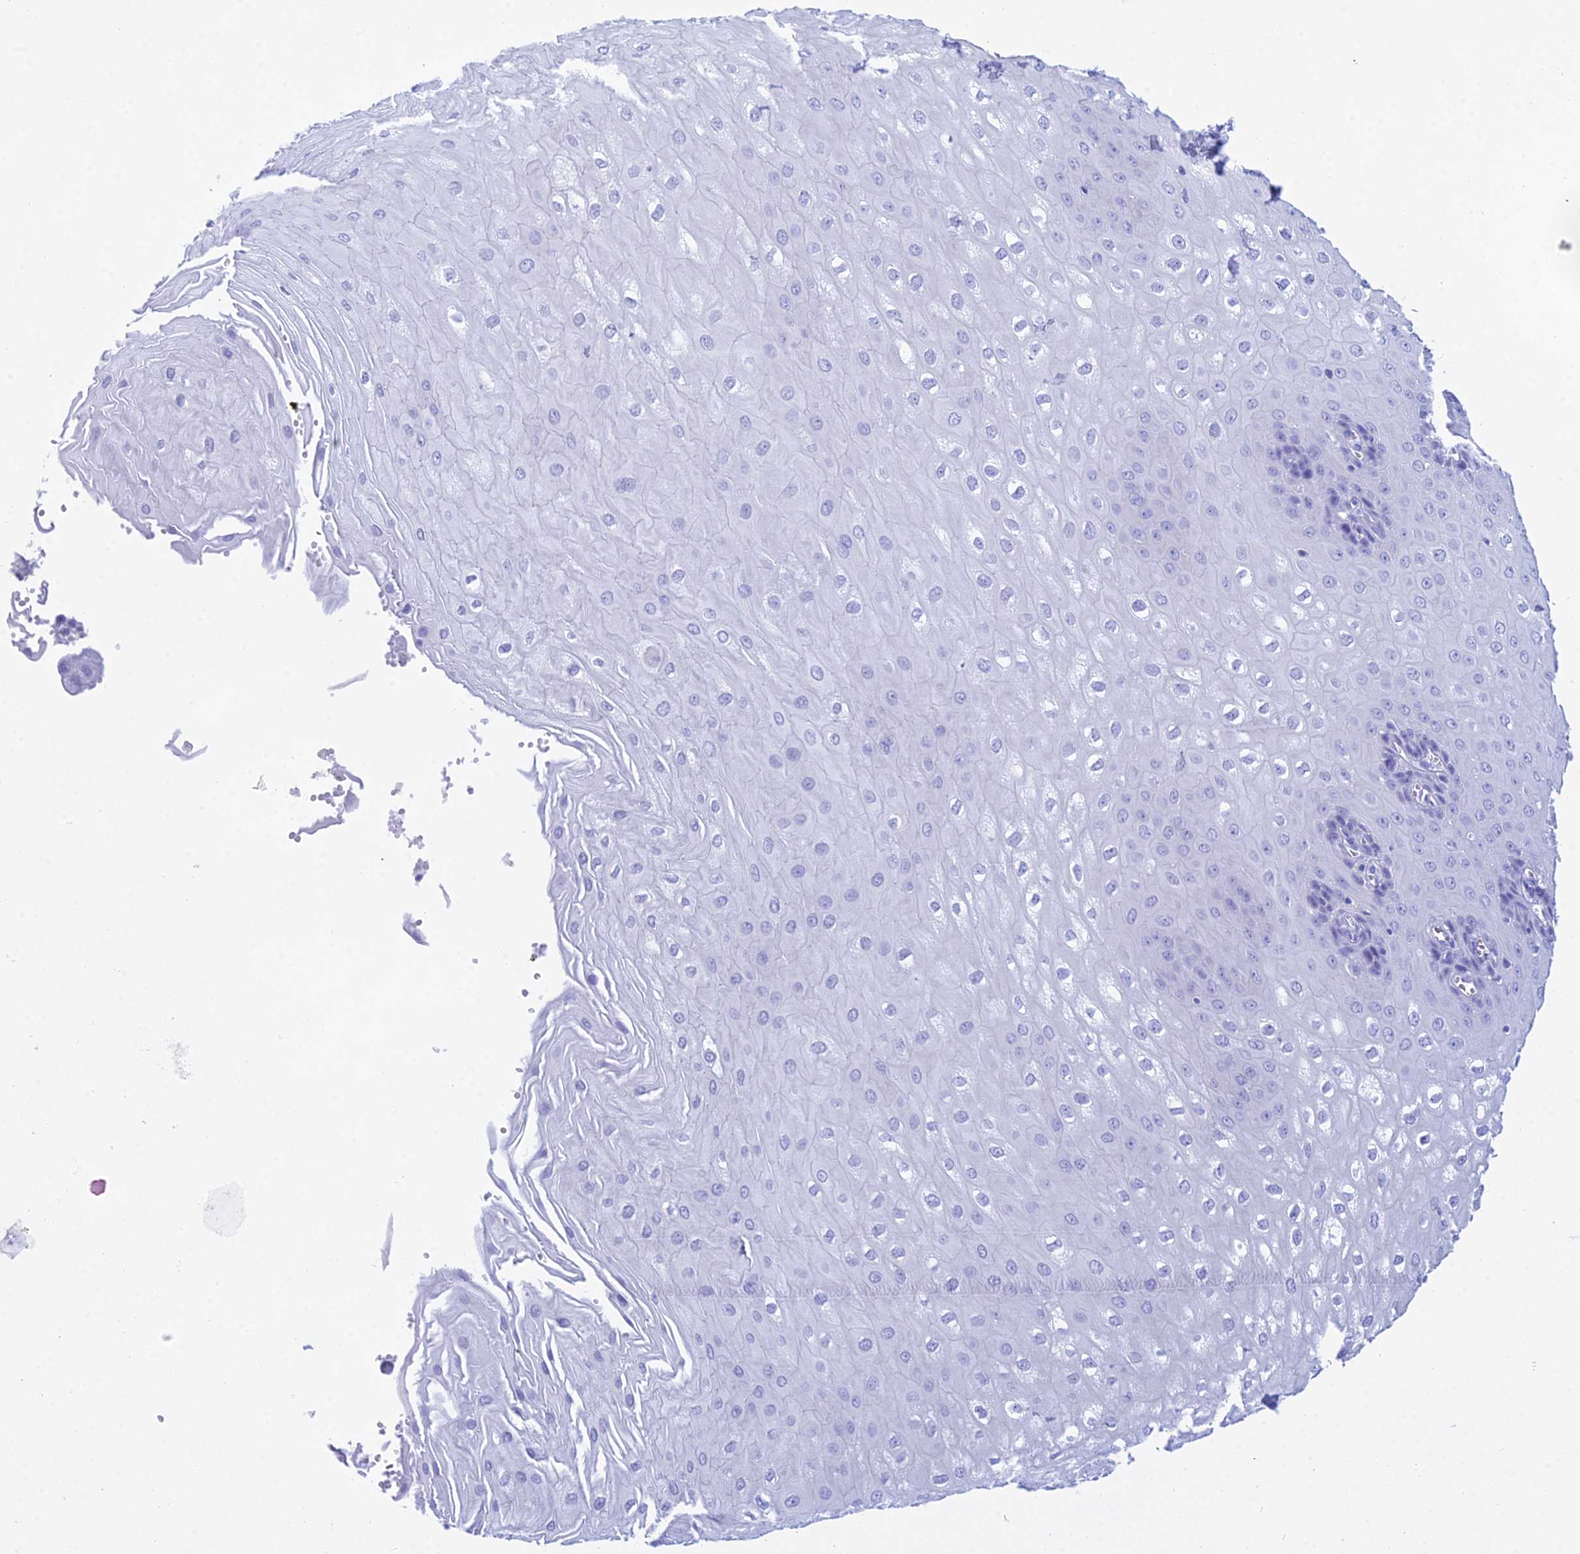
{"staining": {"intensity": "negative", "quantity": "none", "location": "none"}, "tissue": "esophagus", "cell_type": "Squamous epithelial cells", "image_type": "normal", "snomed": [{"axis": "morphology", "description": "Normal tissue, NOS"}, {"axis": "topography", "description": "Esophagus"}], "caption": "A micrograph of human esophagus is negative for staining in squamous epithelial cells. (DAB (3,3'-diaminobenzidine) IHC with hematoxylin counter stain).", "gene": "PATE4", "patient": {"sex": "male", "age": 60}}